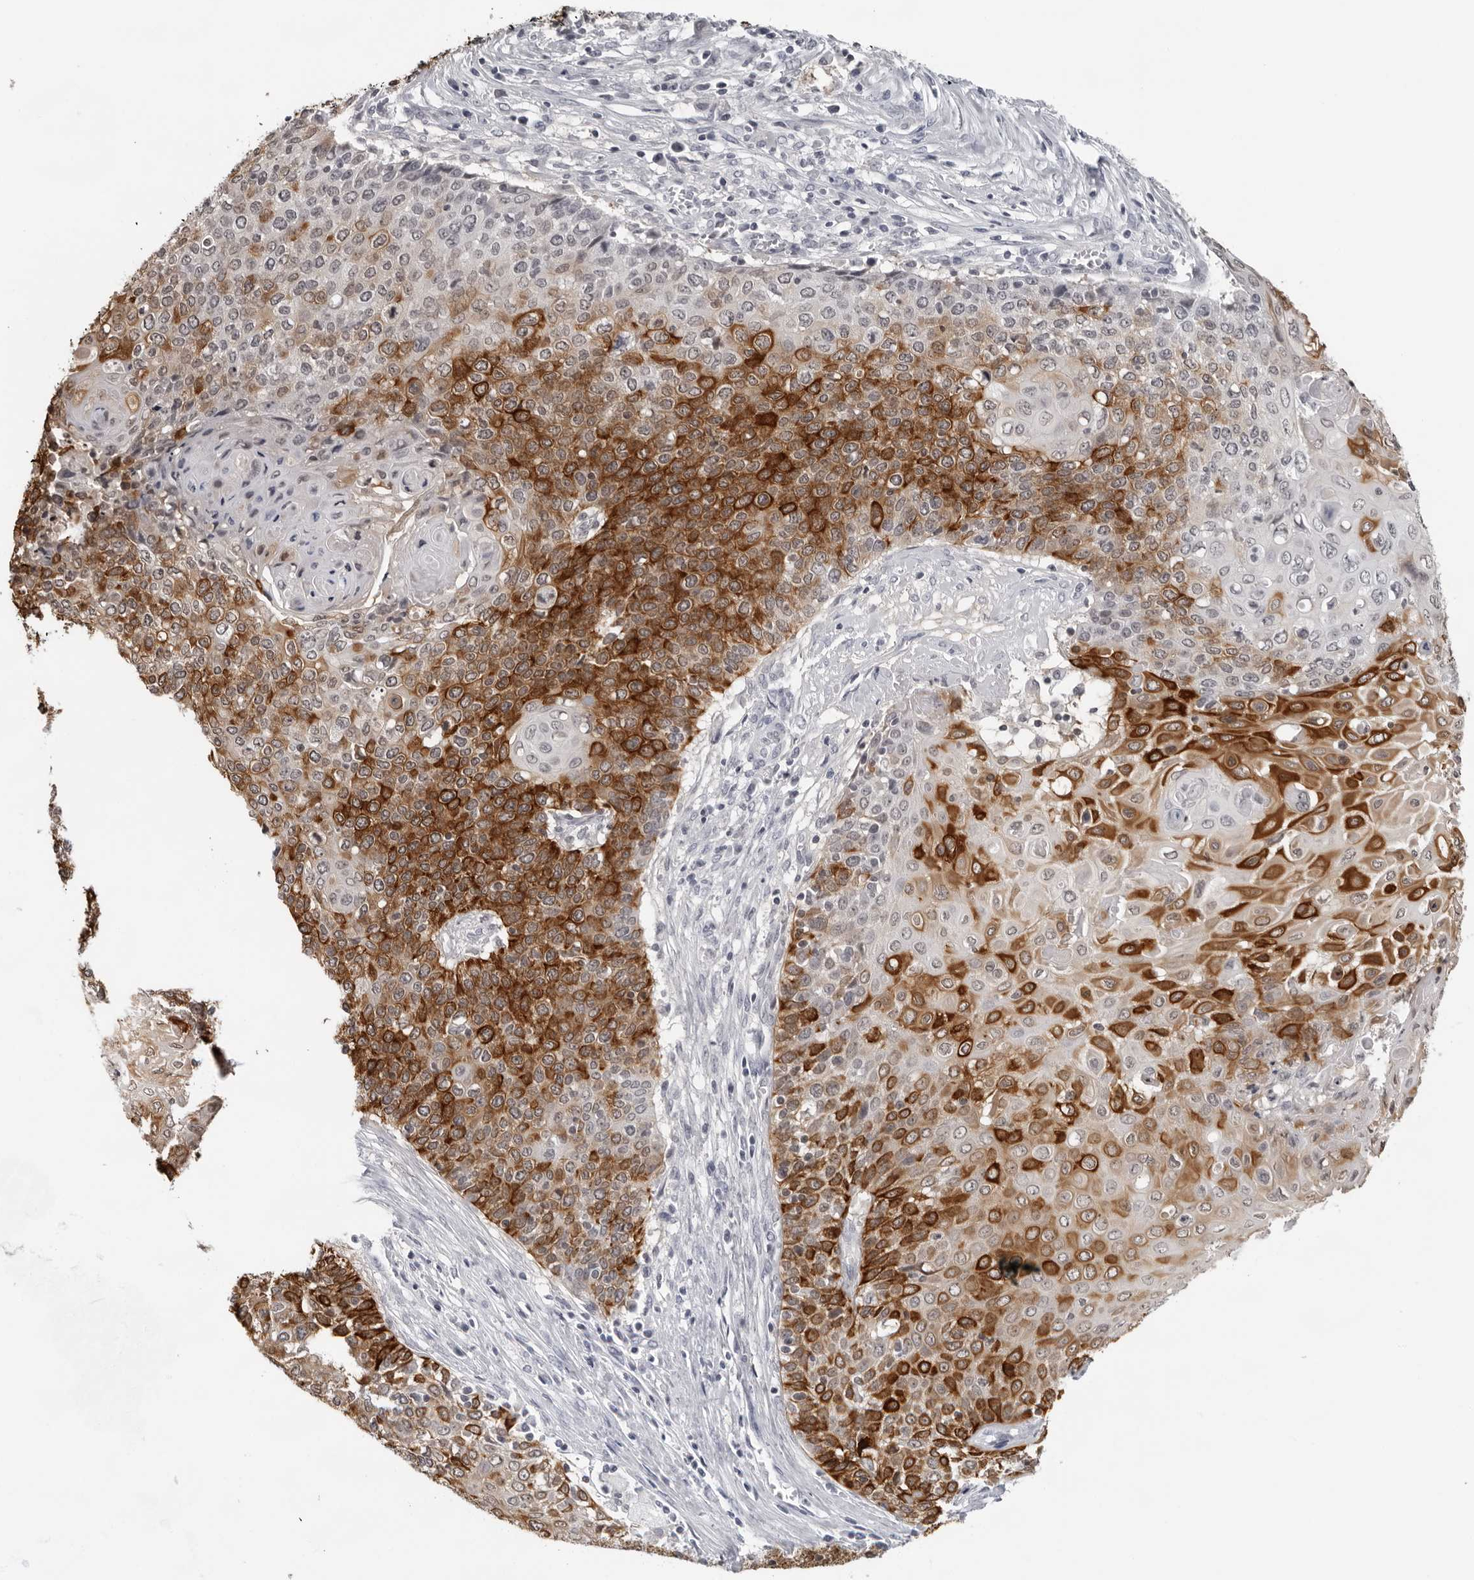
{"staining": {"intensity": "strong", "quantity": ">75%", "location": "cytoplasmic/membranous"}, "tissue": "cervical cancer", "cell_type": "Tumor cells", "image_type": "cancer", "snomed": [{"axis": "morphology", "description": "Squamous cell carcinoma, NOS"}, {"axis": "topography", "description": "Cervix"}], "caption": "Human cervical squamous cell carcinoma stained with a brown dye demonstrates strong cytoplasmic/membranous positive staining in approximately >75% of tumor cells.", "gene": "CCDC28B", "patient": {"sex": "female", "age": 39}}